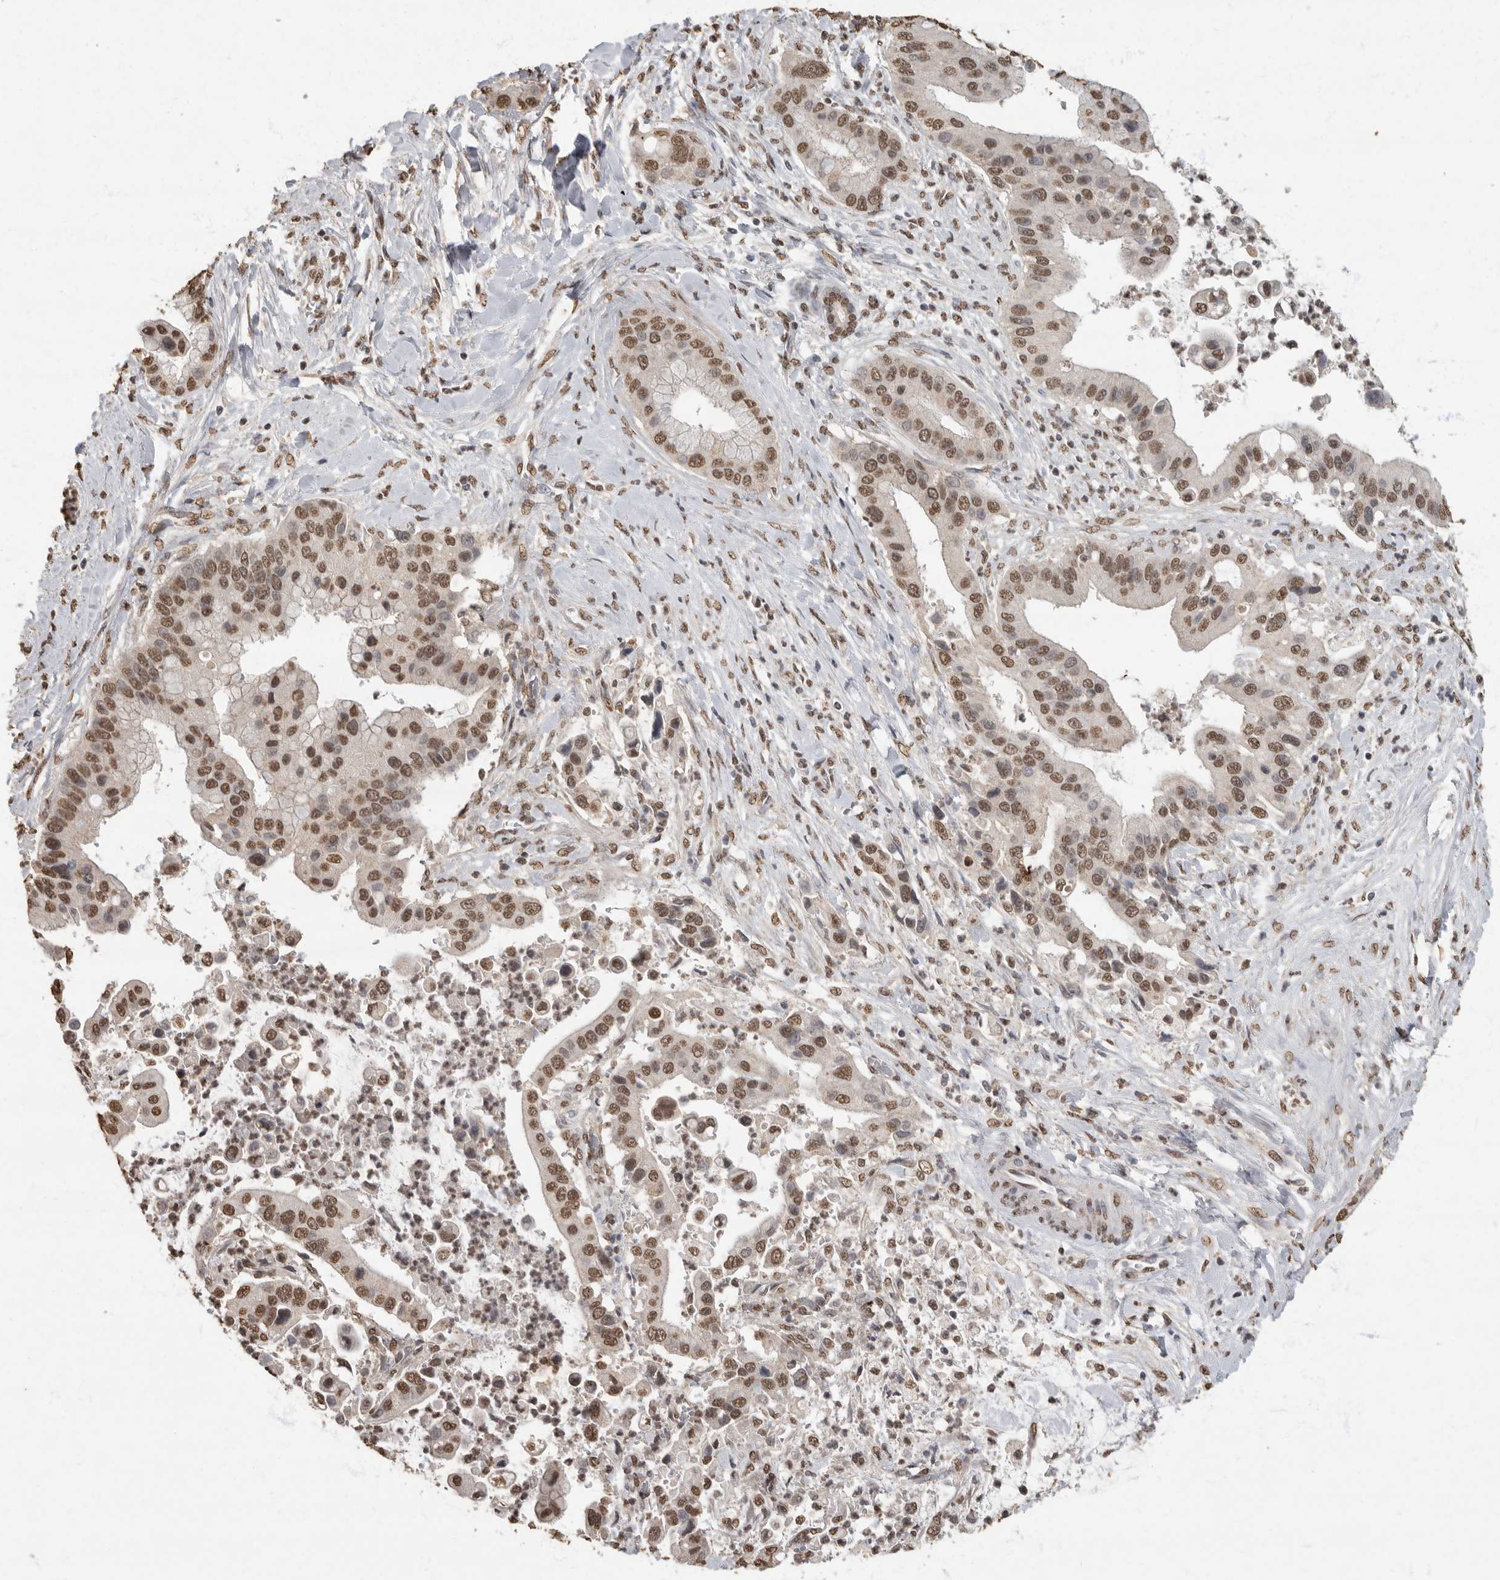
{"staining": {"intensity": "moderate", "quantity": ">75%", "location": "nuclear"}, "tissue": "liver cancer", "cell_type": "Tumor cells", "image_type": "cancer", "snomed": [{"axis": "morphology", "description": "Cholangiocarcinoma"}, {"axis": "topography", "description": "Liver"}], "caption": "Immunohistochemistry (IHC) micrograph of neoplastic tissue: human liver cancer (cholangiocarcinoma) stained using immunohistochemistry demonstrates medium levels of moderate protein expression localized specifically in the nuclear of tumor cells, appearing as a nuclear brown color.", "gene": "NBL1", "patient": {"sex": "female", "age": 54}}